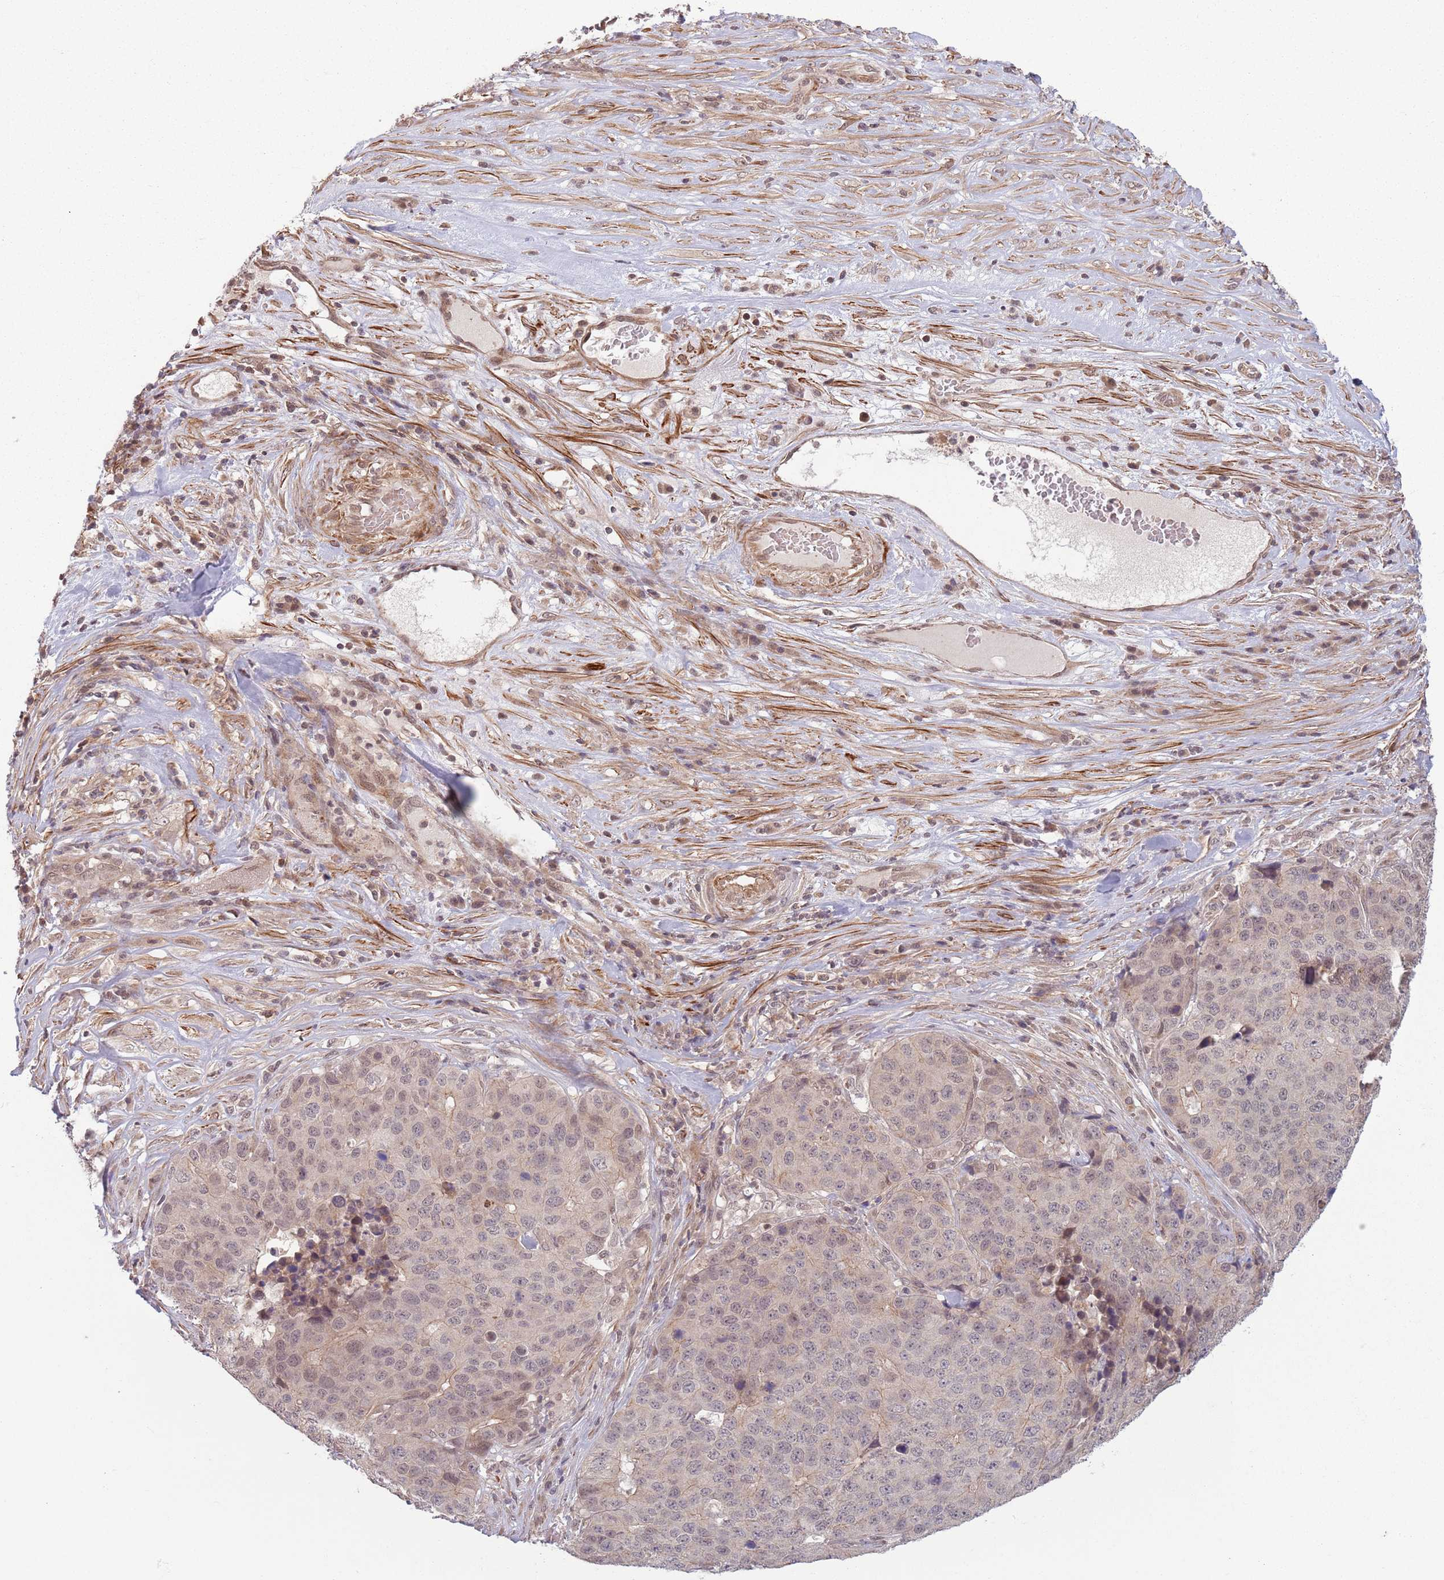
{"staining": {"intensity": "weak", "quantity": "<25%", "location": "nuclear"}, "tissue": "stomach cancer", "cell_type": "Tumor cells", "image_type": "cancer", "snomed": [{"axis": "morphology", "description": "Adenocarcinoma, NOS"}, {"axis": "topography", "description": "Stomach"}], "caption": "This is an immunohistochemistry photomicrograph of stomach cancer (adenocarcinoma). There is no expression in tumor cells.", "gene": "CCDC154", "patient": {"sex": "male", "age": 71}}